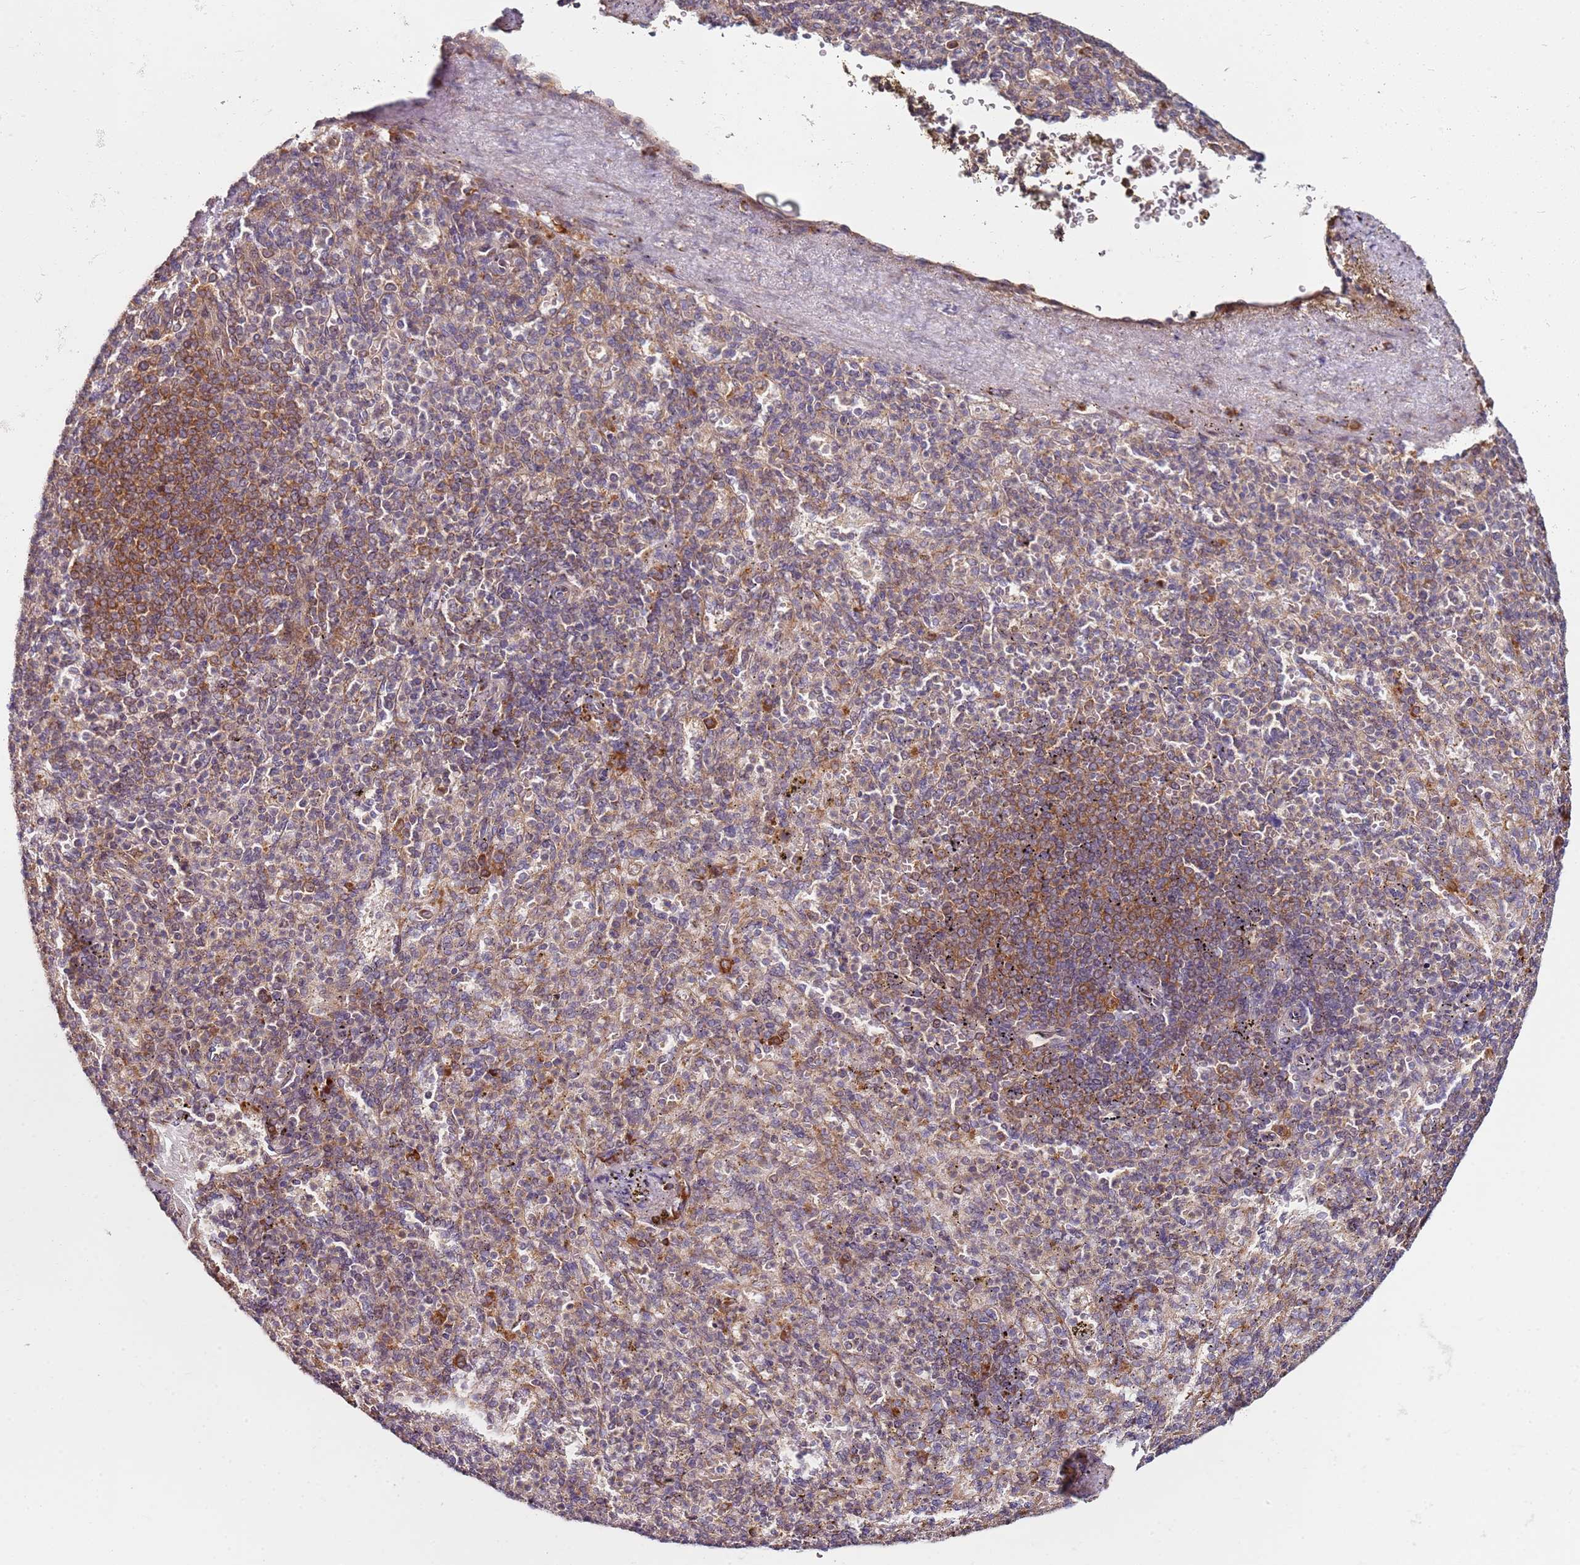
{"staining": {"intensity": "moderate", "quantity": "<25%", "location": "cytoplasmic/membranous"}, "tissue": "spleen", "cell_type": "Cells in red pulp", "image_type": "normal", "snomed": [{"axis": "morphology", "description": "Normal tissue, NOS"}, {"axis": "topography", "description": "Spleen"}], "caption": "This micrograph reveals IHC staining of unremarkable human spleen, with low moderate cytoplasmic/membranous expression in about <25% of cells in red pulp.", "gene": "RPS3A", "patient": {"sex": "female", "age": 74}}